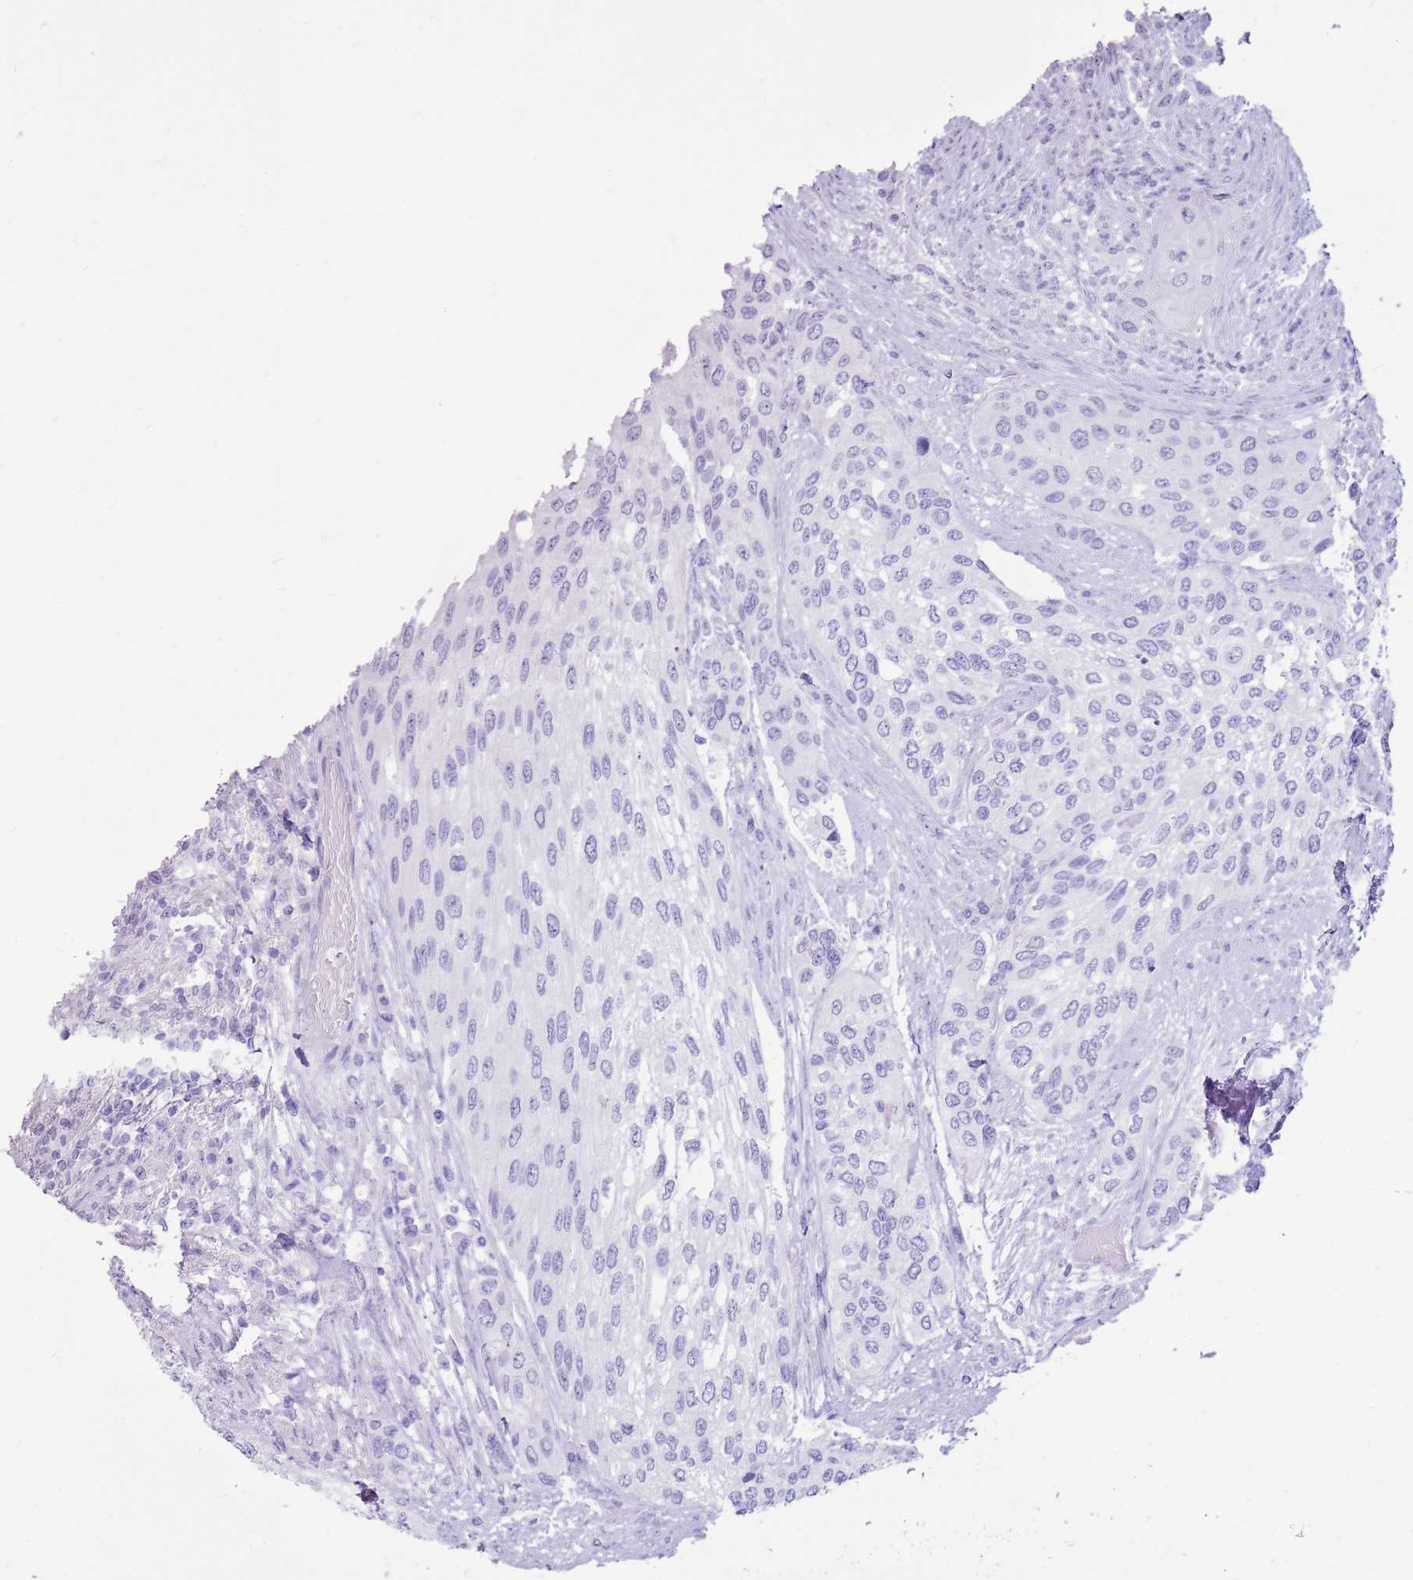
{"staining": {"intensity": "negative", "quantity": "none", "location": "none"}, "tissue": "urothelial cancer", "cell_type": "Tumor cells", "image_type": "cancer", "snomed": [{"axis": "morphology", "description": "Normal tissue, NOS"}, {"axis": "morphology", "description": "Urothelial carcinoma, High grade"}, {"axis": "topography", "description": "Vascular tissue"}, {"axis": "topography", "description": "Urinary bladder"}], "caption": "DAB immunohistochemical staining of human urothelial cancer displays no significant positivity in tumor cells. The staining was performed using DAB (3,3'-diaminobenzidine) to visualize the protein expression in brown, while the nuclei were stained in blue with hematoxylin (Magnification: 20x).", "gene": "CA8", "patient": {"sex": "female", "age": 56}}